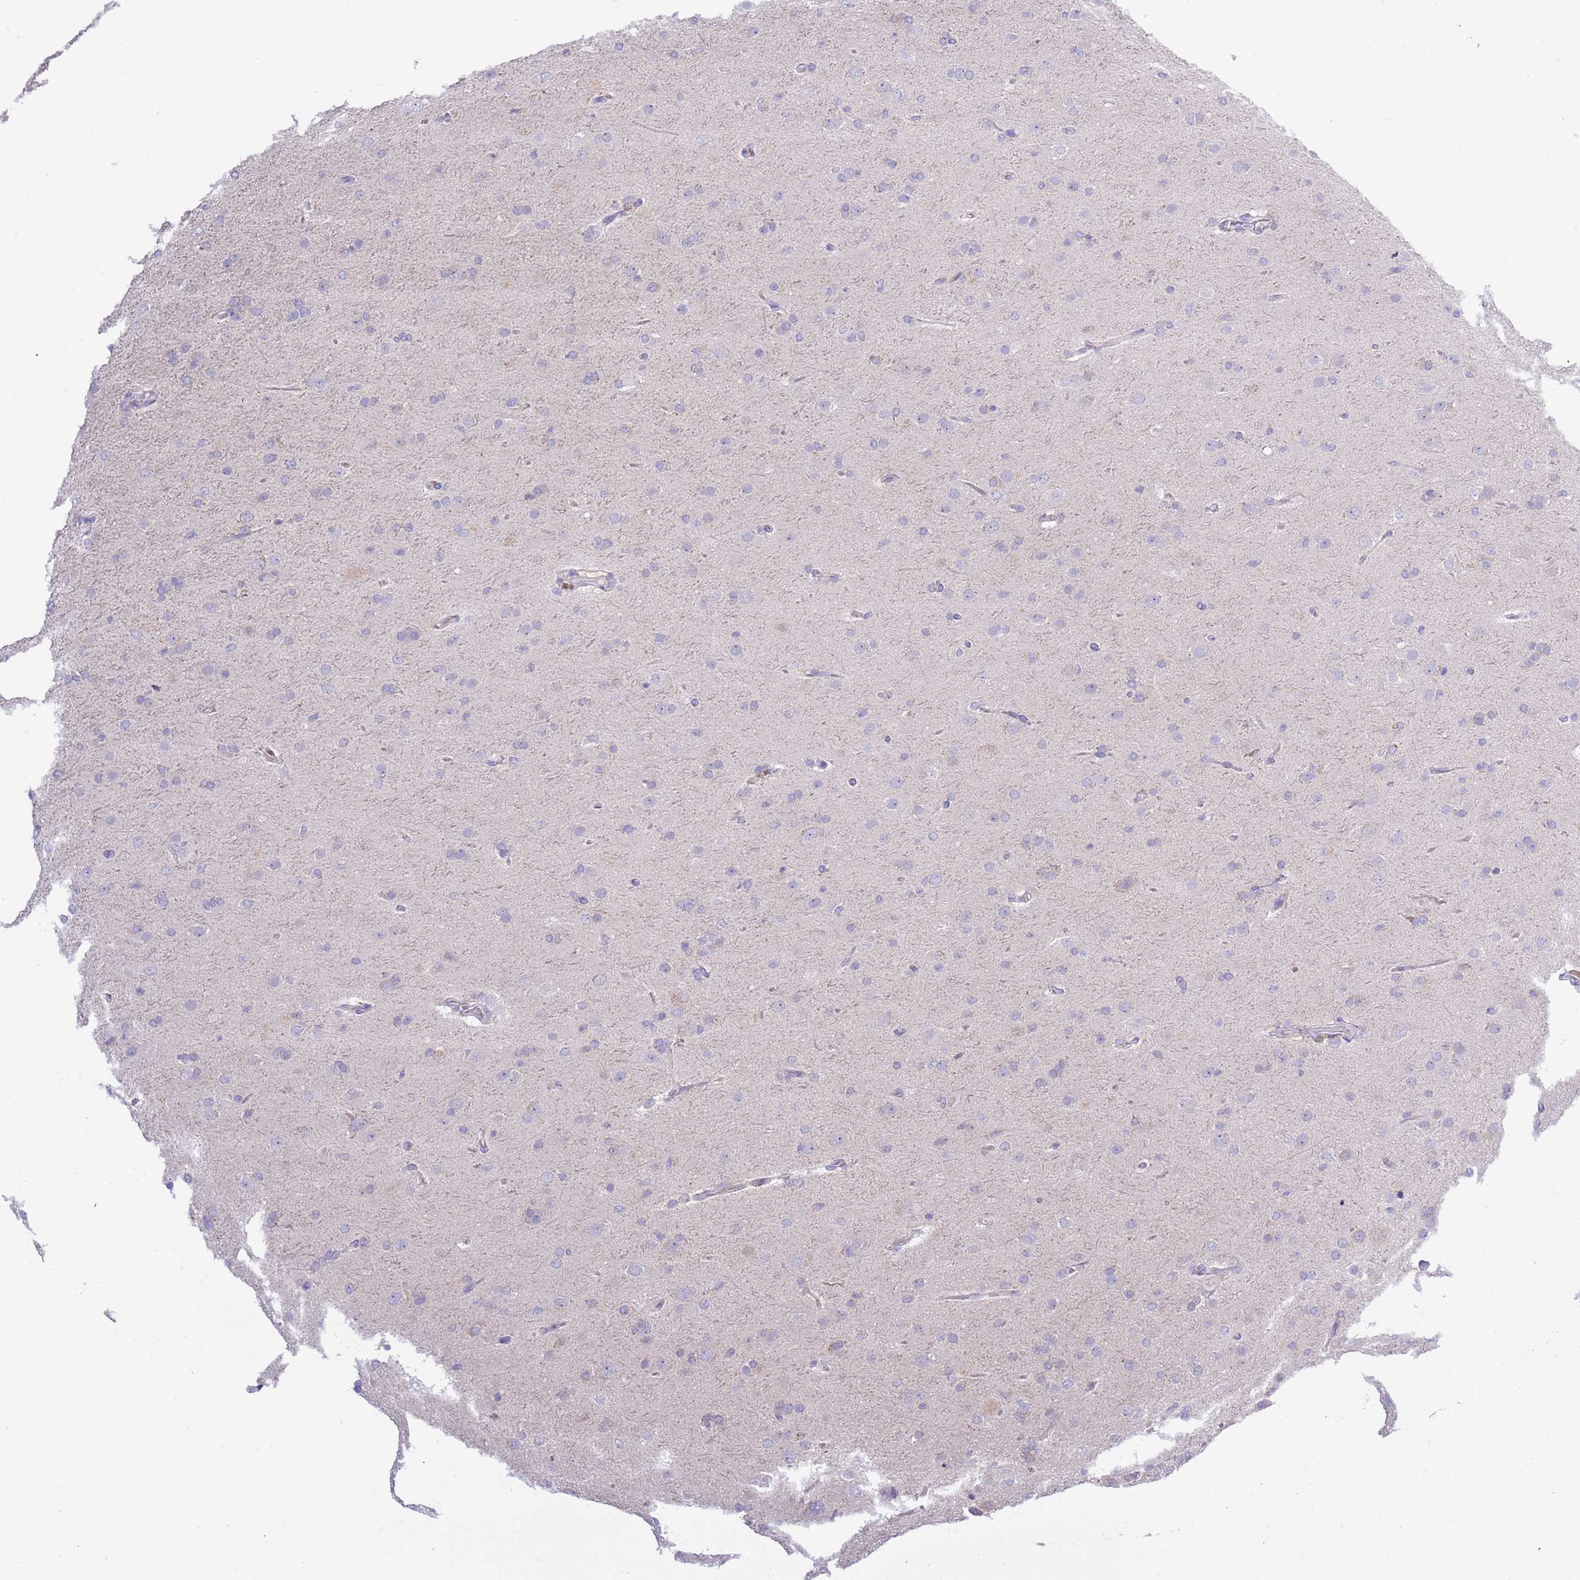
{"staining": {"intensity": "negative", "quantity": "none", "location": "none"}, "tissue": "glioma", "cell_type": "Tumor cells", "image_type": "cancer", "snomed": [{"axis": "morphology", "description": "Glioma, malignant, Low grade"}, {"axis": "topography", "description": "Brain"}], "caption": "Immunohistochemical staining of glioma demonstrates no significant positivity in tumor cells.", "gene": "STIP1", "patient": {"sex": "male", "age": 65}}